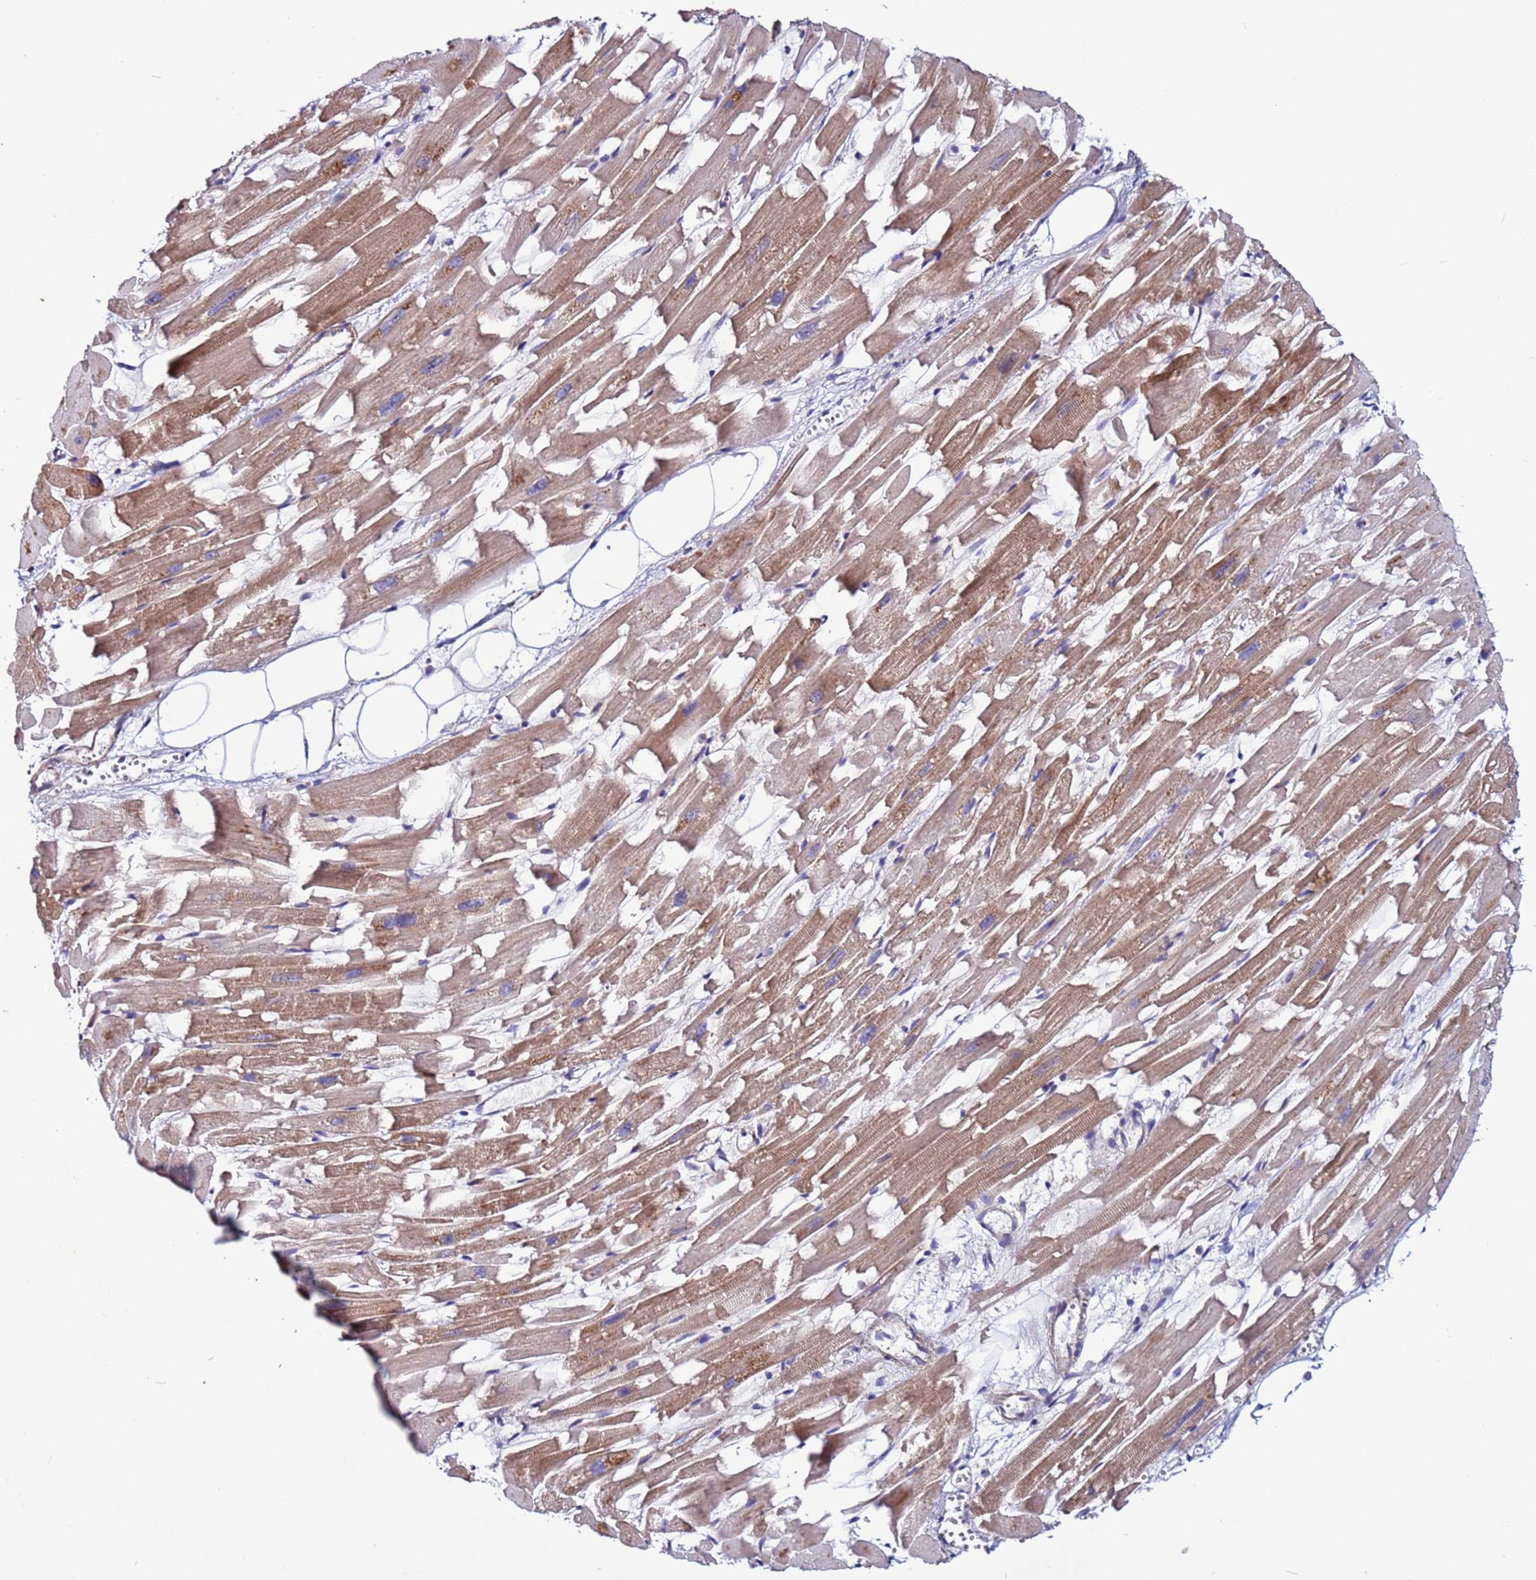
{"staining": {"intensity": "moderate", "quantity": ">75%", "location": "cytoplasmic/membranous"}, "tissue": "heart muscle", "cell_type": "Cardiomyocytes", "image_type": "normal", "snomed": [{"axis": "morphology", "description": "Normal tissue, NOS"}, {"axis": "topography", "description": "Heart"}], "caption": "Human heart muscle stained with a brown dye shows moderate cytoplasmic/membranous positive positivity in approximately >75% of cardiomyocytes.", "gene": "GAREM1", "patient": {"sex": "female", "age": 64}}